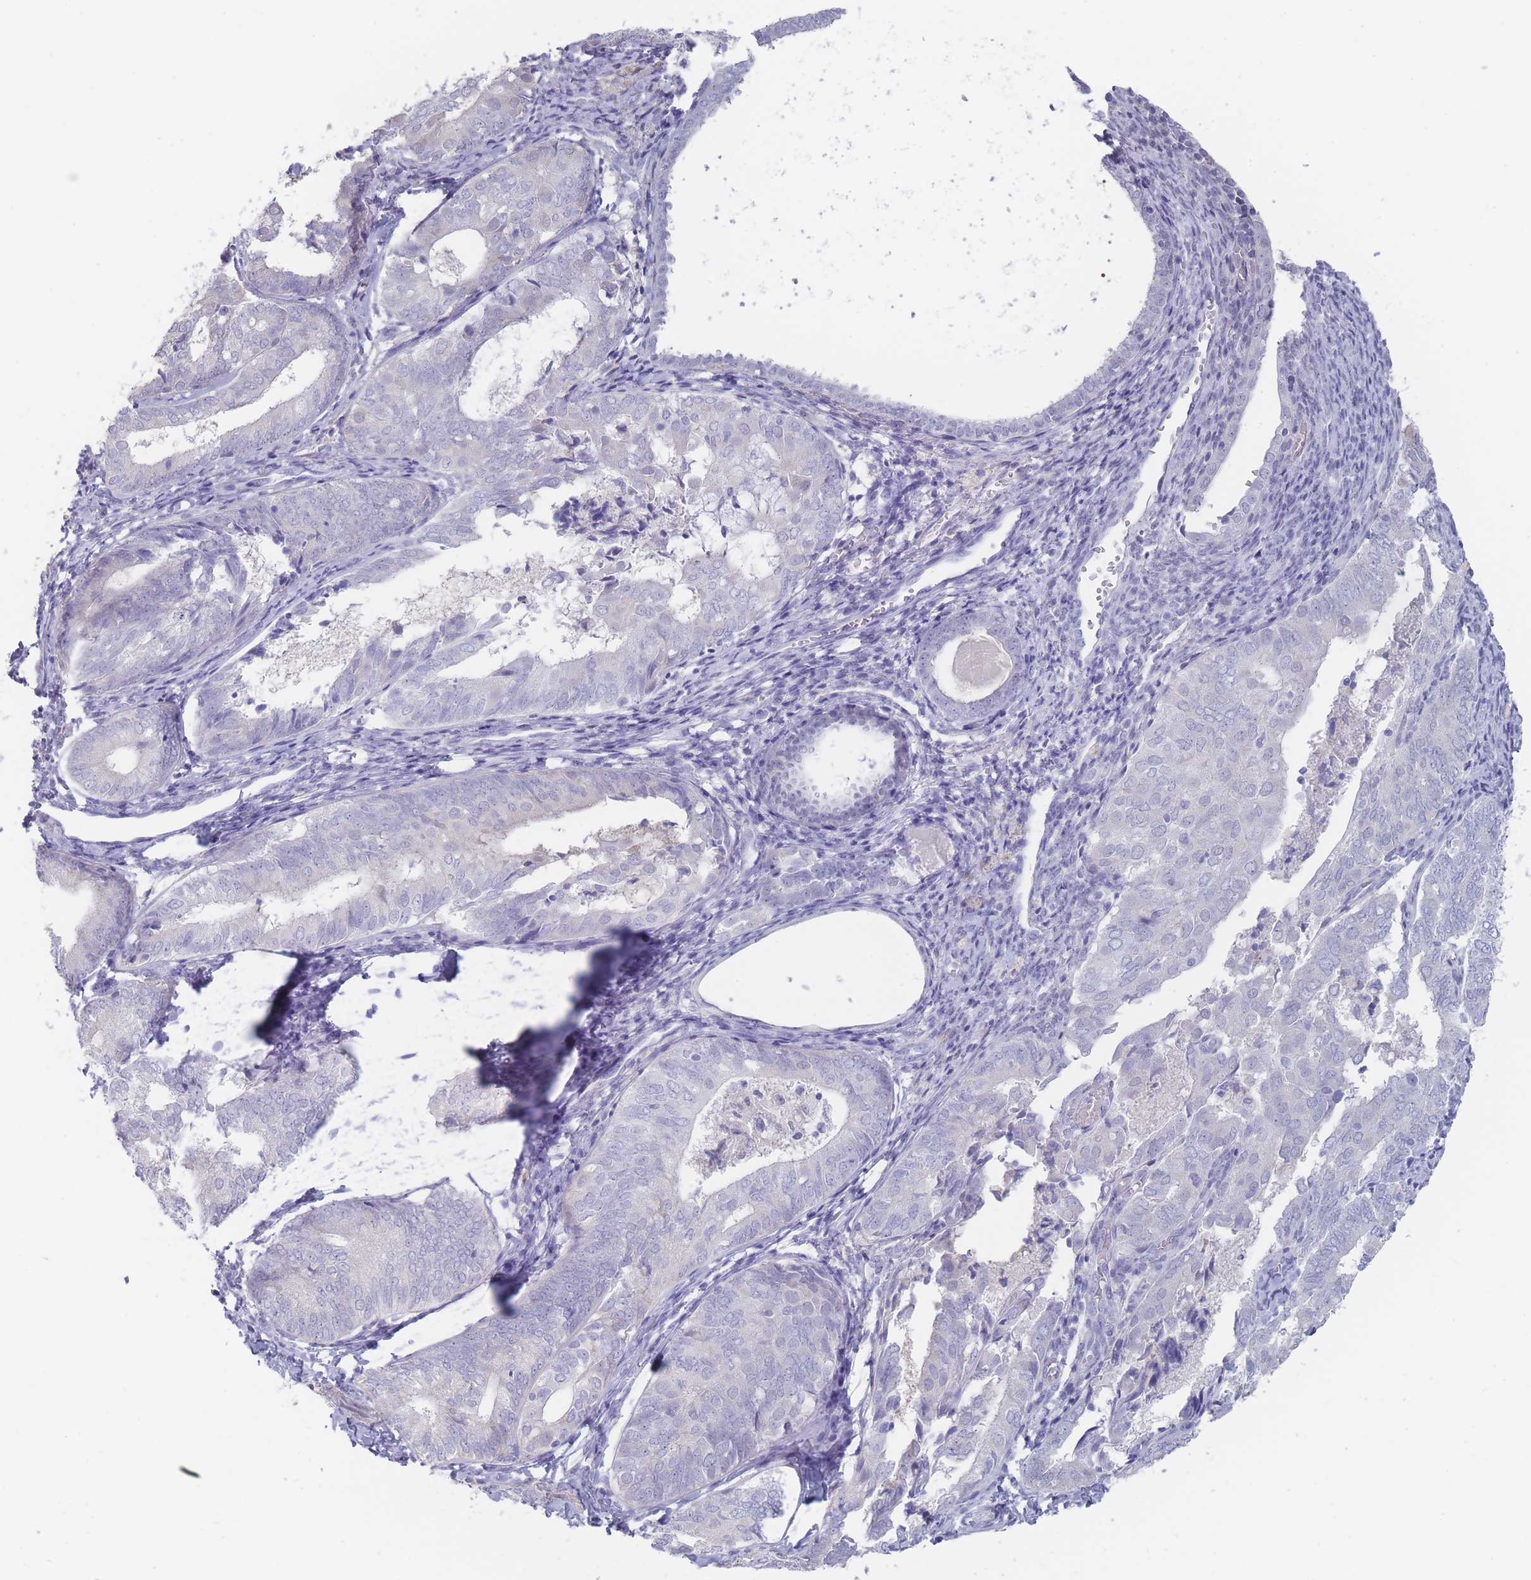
{"staining": {"intensity": "negative", "quantity": "none", "location": "none"}, "tissue": "endometrial cancer", "cell_type": "Tumor cells", "image_type": "cancer", "snomed": [{"axis": "morphology", "description": "Adenocarcinoma, NOS"}, {"axis": "topography", "description": "Endometrium"}], "caption": "Tumor cells are negative for brown protein staining in endometrial cancer (adenocarcinoma). (DAB immunohistochemistry (IHC) visualized using brightfield microscopy, high magnification).", "gene": "CYP51A1", "patient": {"sex": "female", "age": 87}}